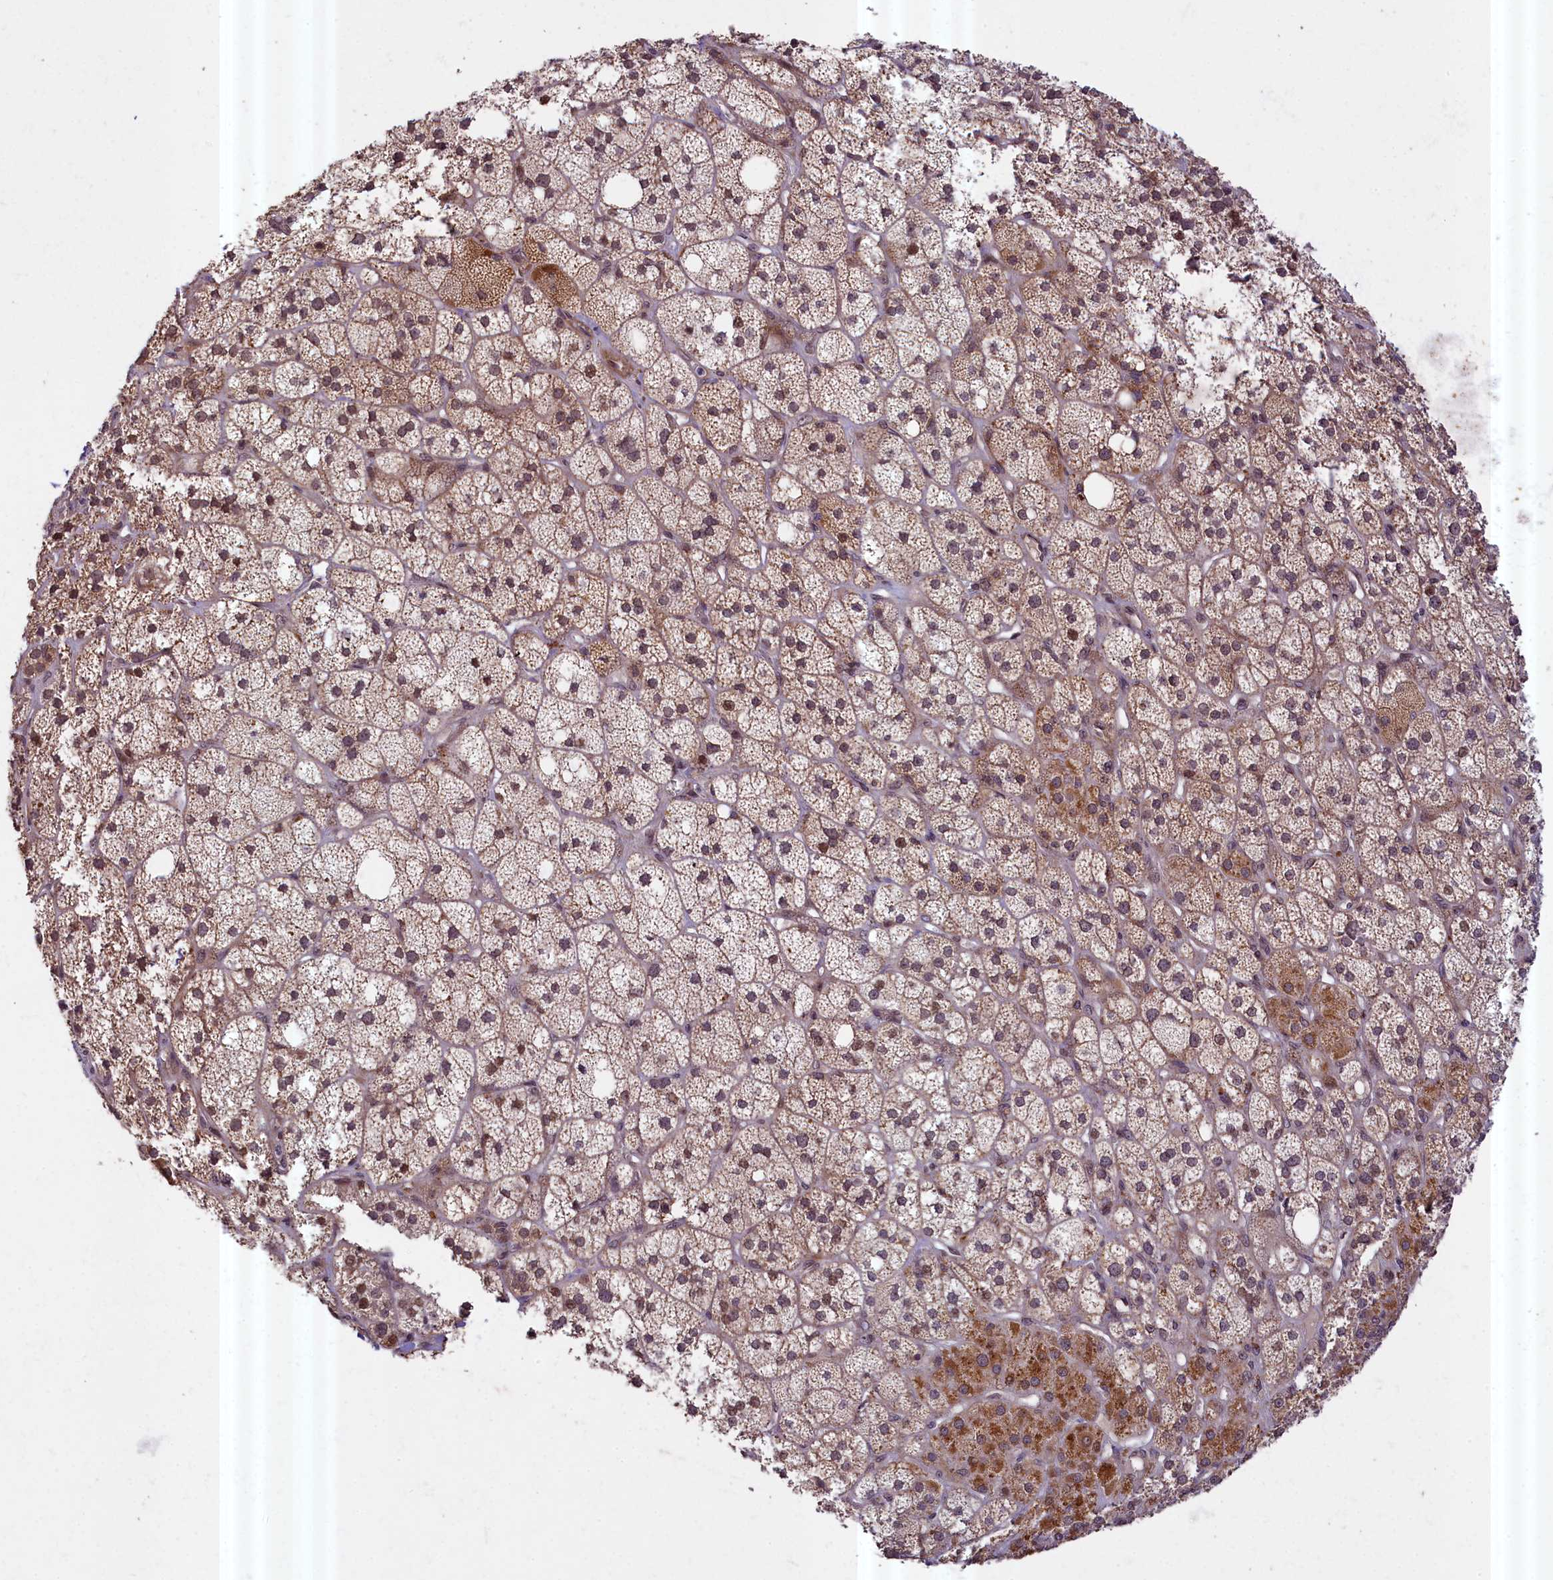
{"staining": {"intensity": "moderate", "quantity": "25%-75%", "location": "cytoplasmic/membranous,nuclear"}, "tissue": "adrenal gland", "cell_type": "Glandular cells", "image_type": "normal", "snomed": [{"axis": "morphology", "description": "Normal tissue, NOS"}, {"axis": "topography", "description": "Adrenal gland"}], "caption": "Immunohistochemical staining of normal human adrenal gland shows medium levels of moderate cytoplasmic/membranous,nuclear expression in approximately 25%-75% of glandular cells.", "gene": "ZNF480", "patient": {"sex": "male", "age": 61}}